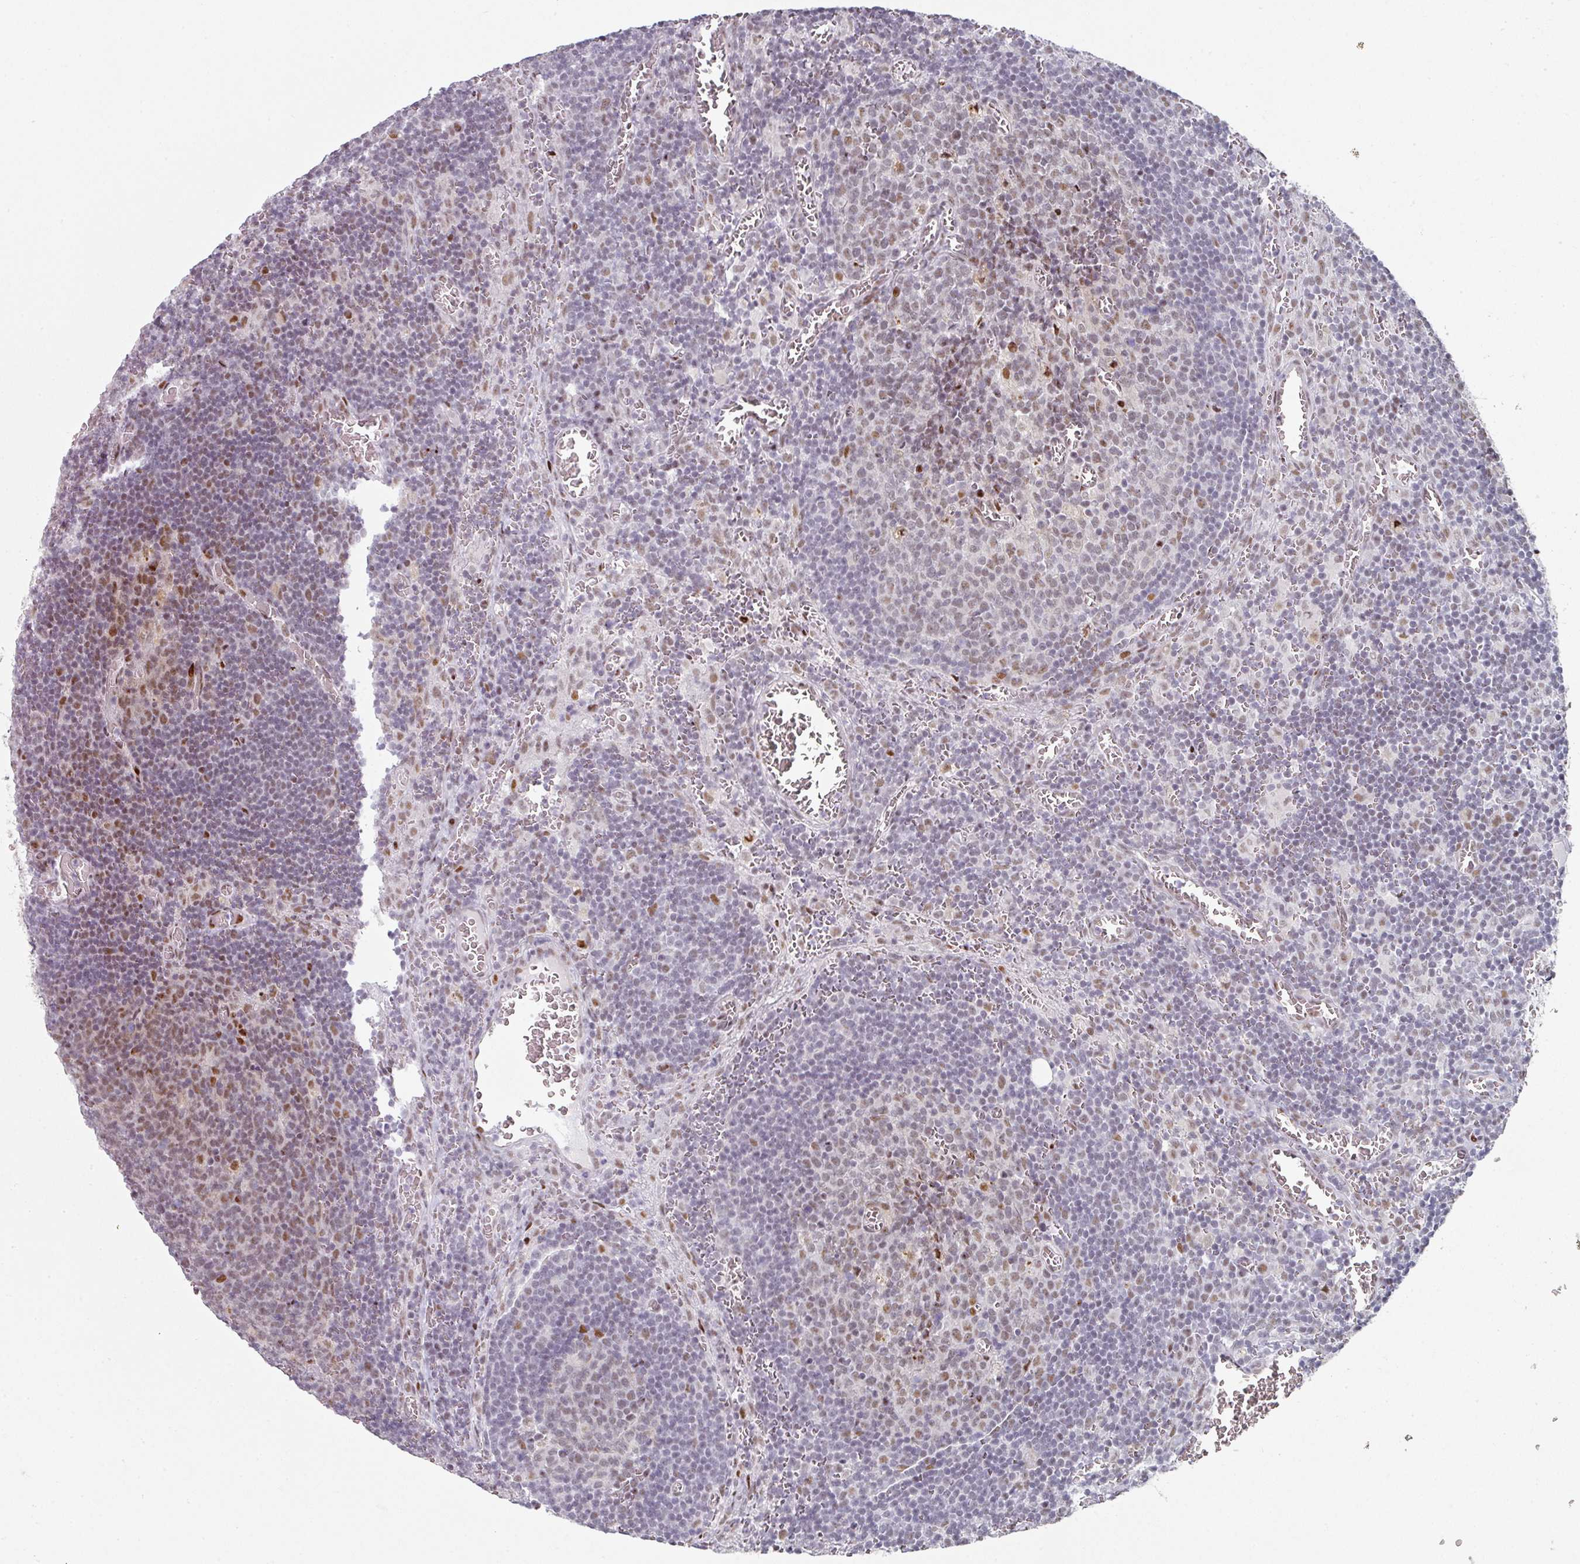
{"staining": {"intensity": "moderate", "quantity": "25%-75%", "location": "nuclear"}, "tissue": "lymph node", "cell_type": "Germinal center cells", "image_type": "normal", "snomed": [{"axis": "morphology", "description": "Normal tissue, NOS"}, {"axis": "topography", "description": "Lymph node"}], "caption": "Immunohistochemistry staining of normal lymph node, which reveals medium levels of moderate nuclear expression in approximately 25%-75% of germinal center cells indicating moderate nuclear protein positivity. The staining was performed using DAB (3,3'-diaminobenzidine) (brown) for protein detection and nuclei were counterstained in hematoxylin (blue).", "gene": "SF3B5", "patient": {"sex": "male", "age": 50}}